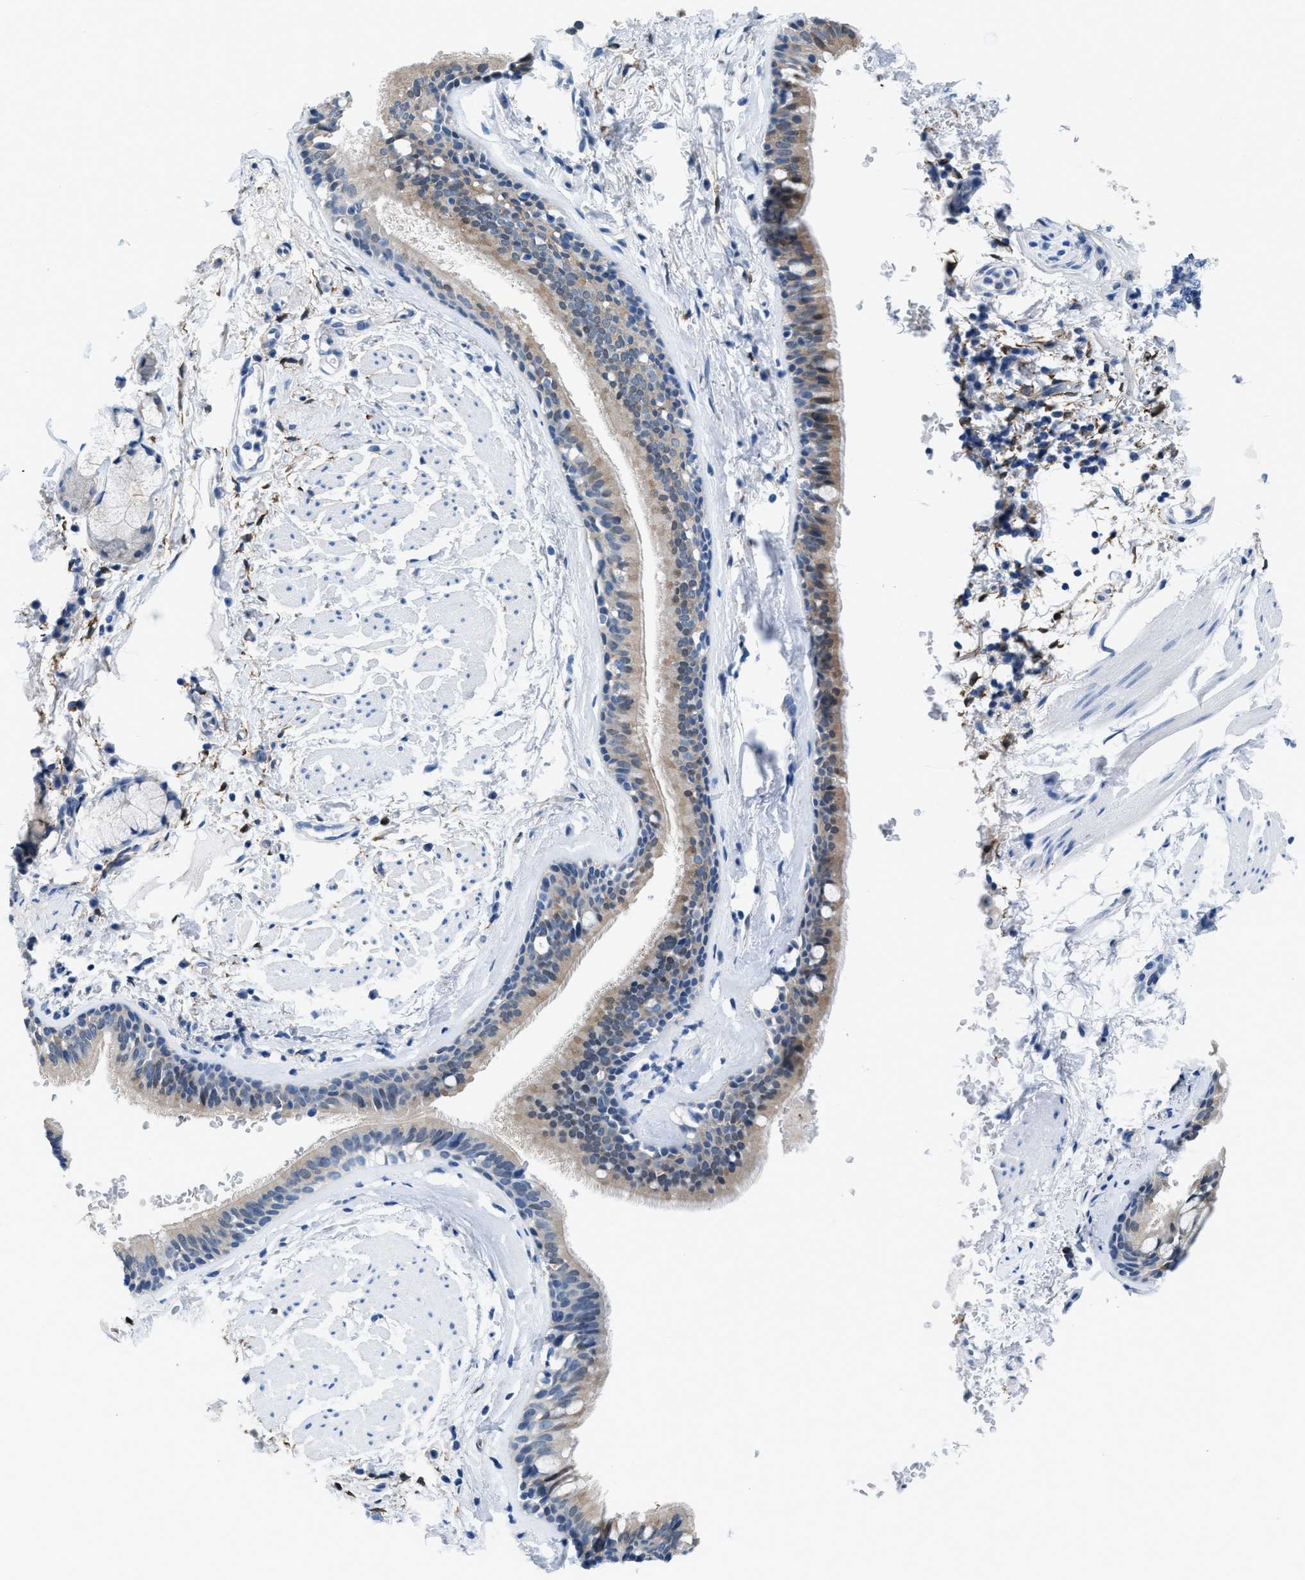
{"staining": {"intensity": "weak", "quantity": ">75%", "location": "cytoplasmic/membranous"}, "tissue": "bronchus", "cell_type": "Respiratory epithelial cells", "image_type": "normal", "snomed": [{"axis": "morphology", "description": "Normal tissue, NOS"}, {"axis": "topography", "description": "Cartilage tissue"}], "caption": "Immunohistochemistry of normal human bronchus shows low levels of weak cytoplasmic/membranous expression in about >75% of respiratory epithelial cells.", "gene": "NUDT5", "patient": {"sex": "female", "age": 63}}